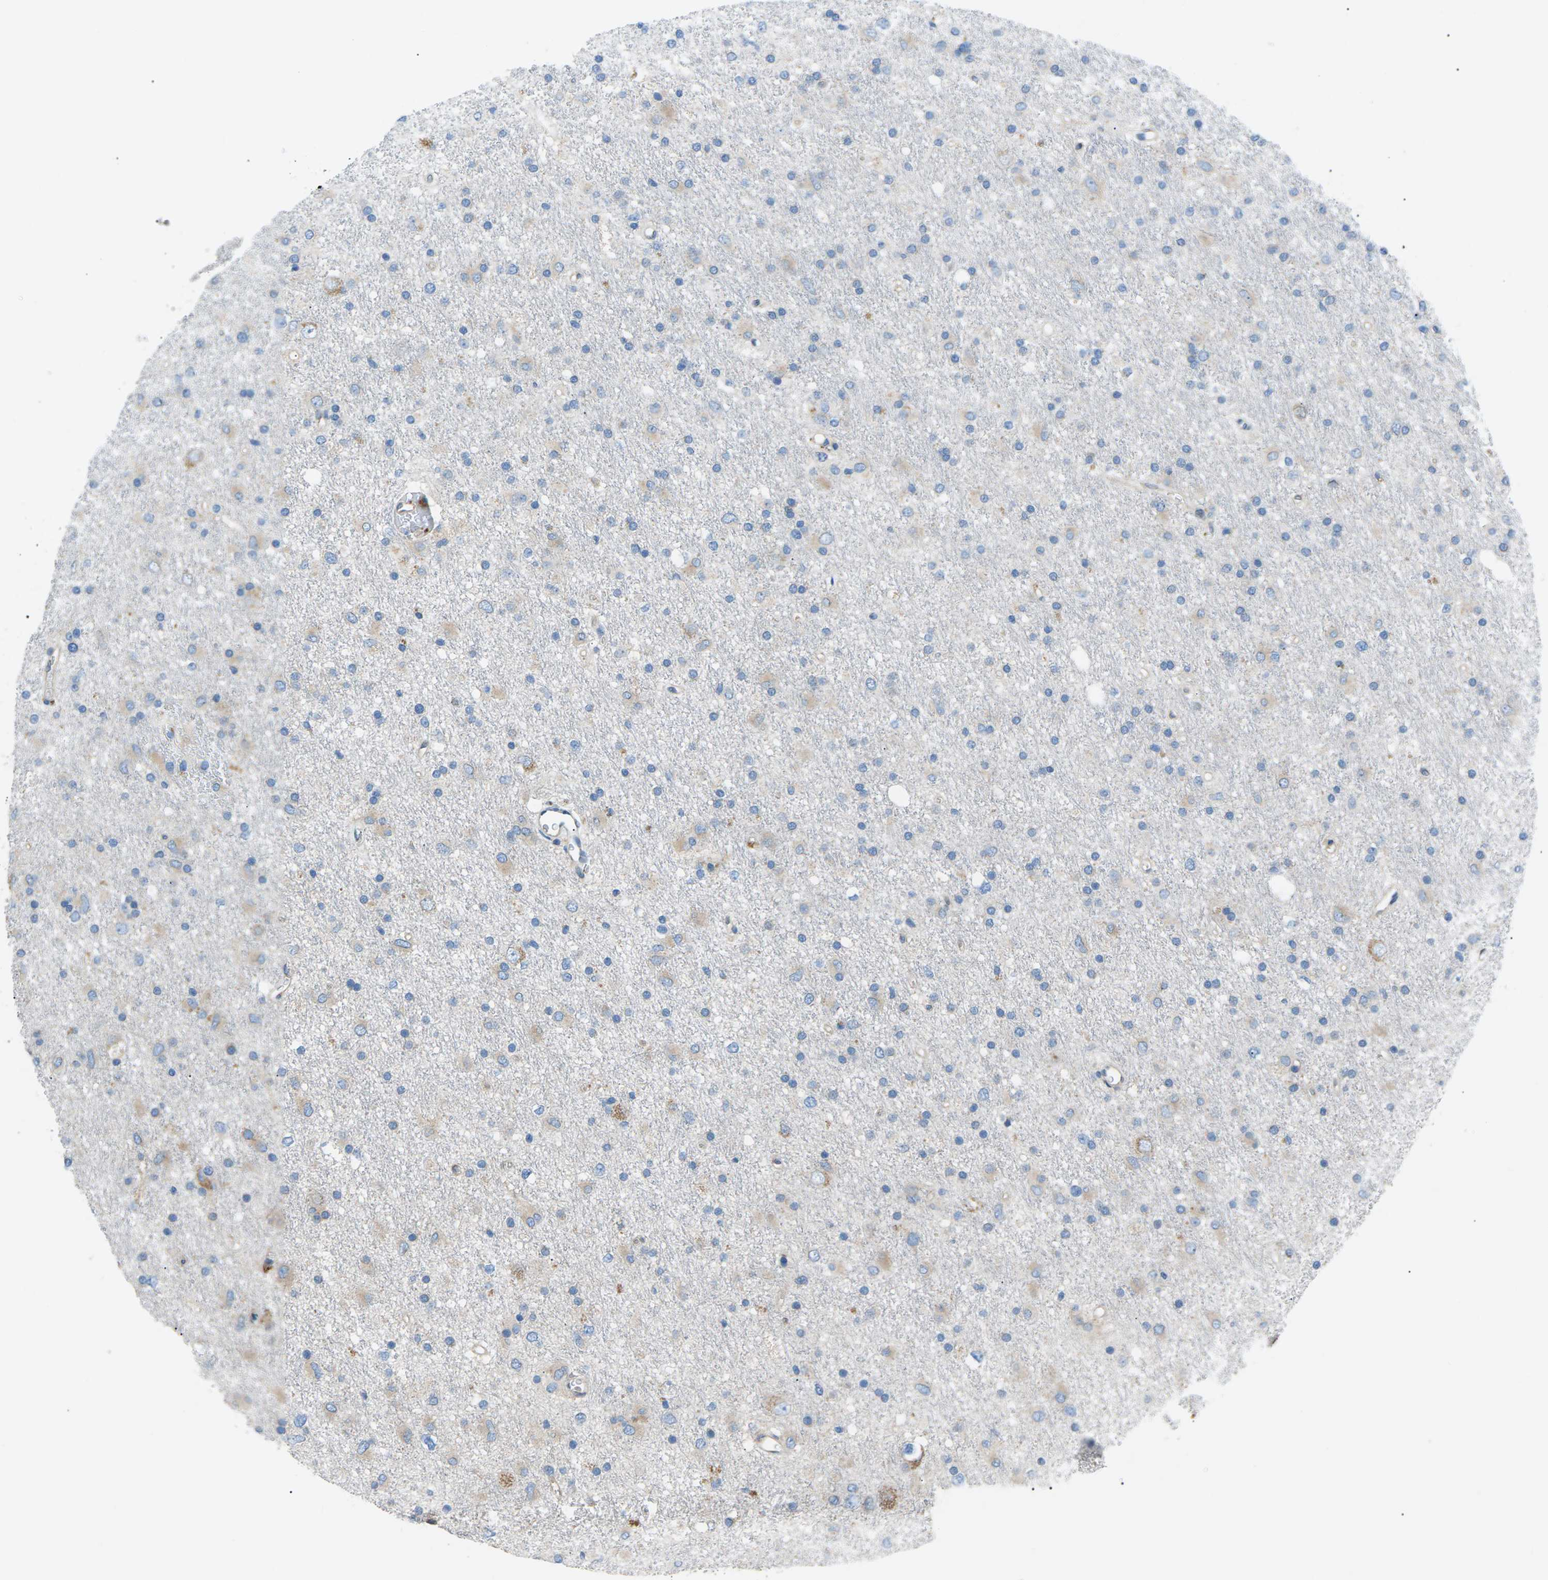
{"staining": {"intensity": "moderate", "quantity": "<25%", "location": "cytoplasmic/membranous"}, "tissue": "glioma", "cell_type": "Tumor cells", "image_type": "cancer", "snomed": [{"axis": "morphology", "description": "Glioma, malignant, Low grade"}, {"axis": "topography", "description": "Brain"}], "caption": "A low amount of moderate cytoplasmic/membranous expression is identified in about <25% of tumor cells in glioma tissue.", "gene": "ZDHHC24", "patient": {"sex": "male", "age": 77}}